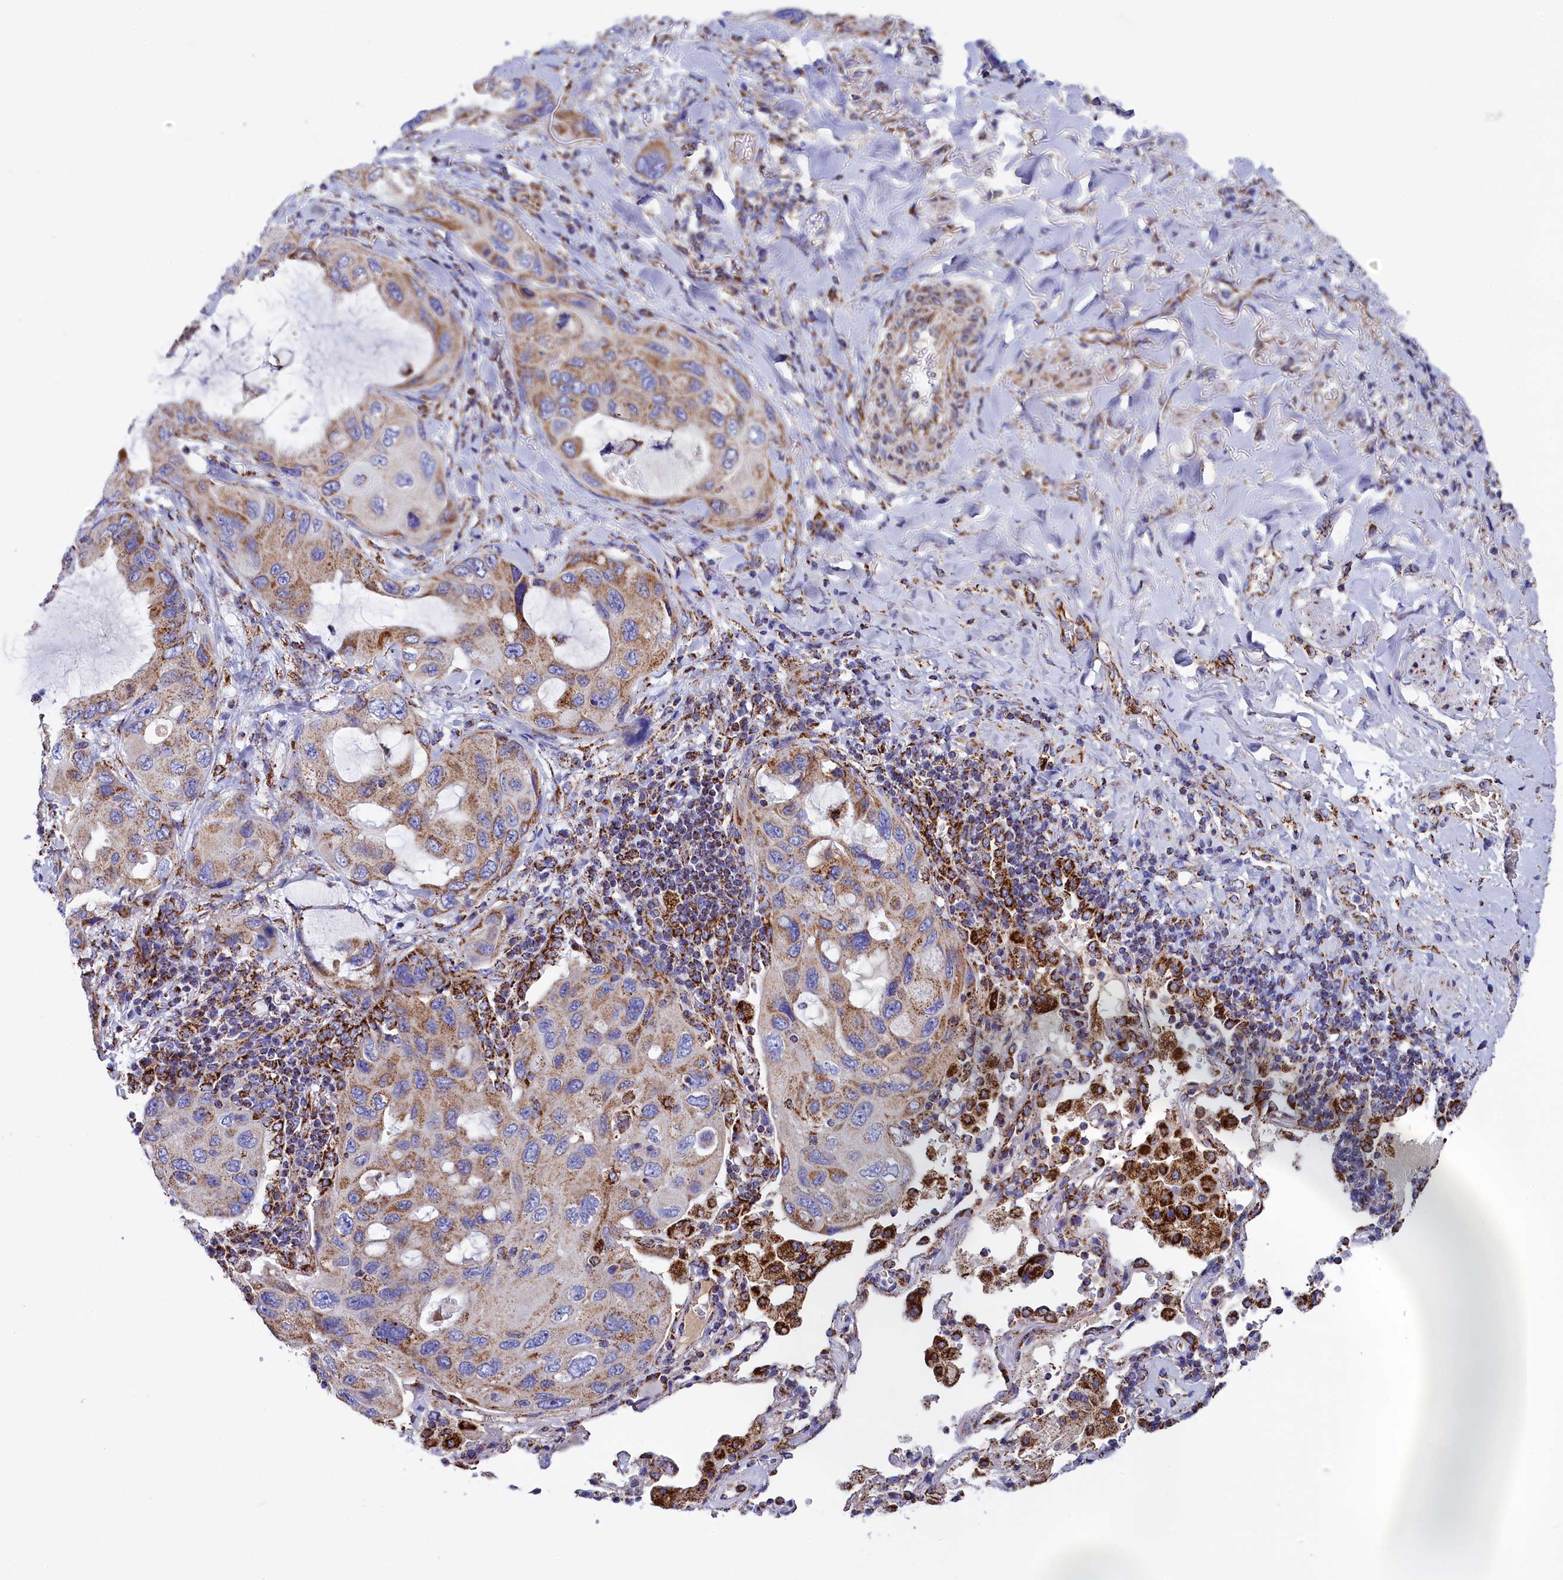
{"staining": {"intensity": "moderate", "quantity": ">75%", "location": "cytoplasmic/membranous"}, "tissue": "lung cancer", "cell_type": "Tumor cells", "image_type": "cancer", "snomed": [{"axis": "morphology", "description": "Squamous cell carcinoma, NOS"}, {"axis": "topography", "description": "Lung"}], "caption": "Immunohistochemistry staining of squamous cell carcinoma (lung), which reveals medium levels of moderate cytoplasmic/membranous positivity in about >75% of tumor cells indicating moderate cytoplasmic/membranous protein staining. The staining was performed using DAB (brown) for protein detection and nuclei were counterstained in hematoxylin (blue).", "gene": "SLC39A3", "patient": {"sex": "female", "age": 73}}